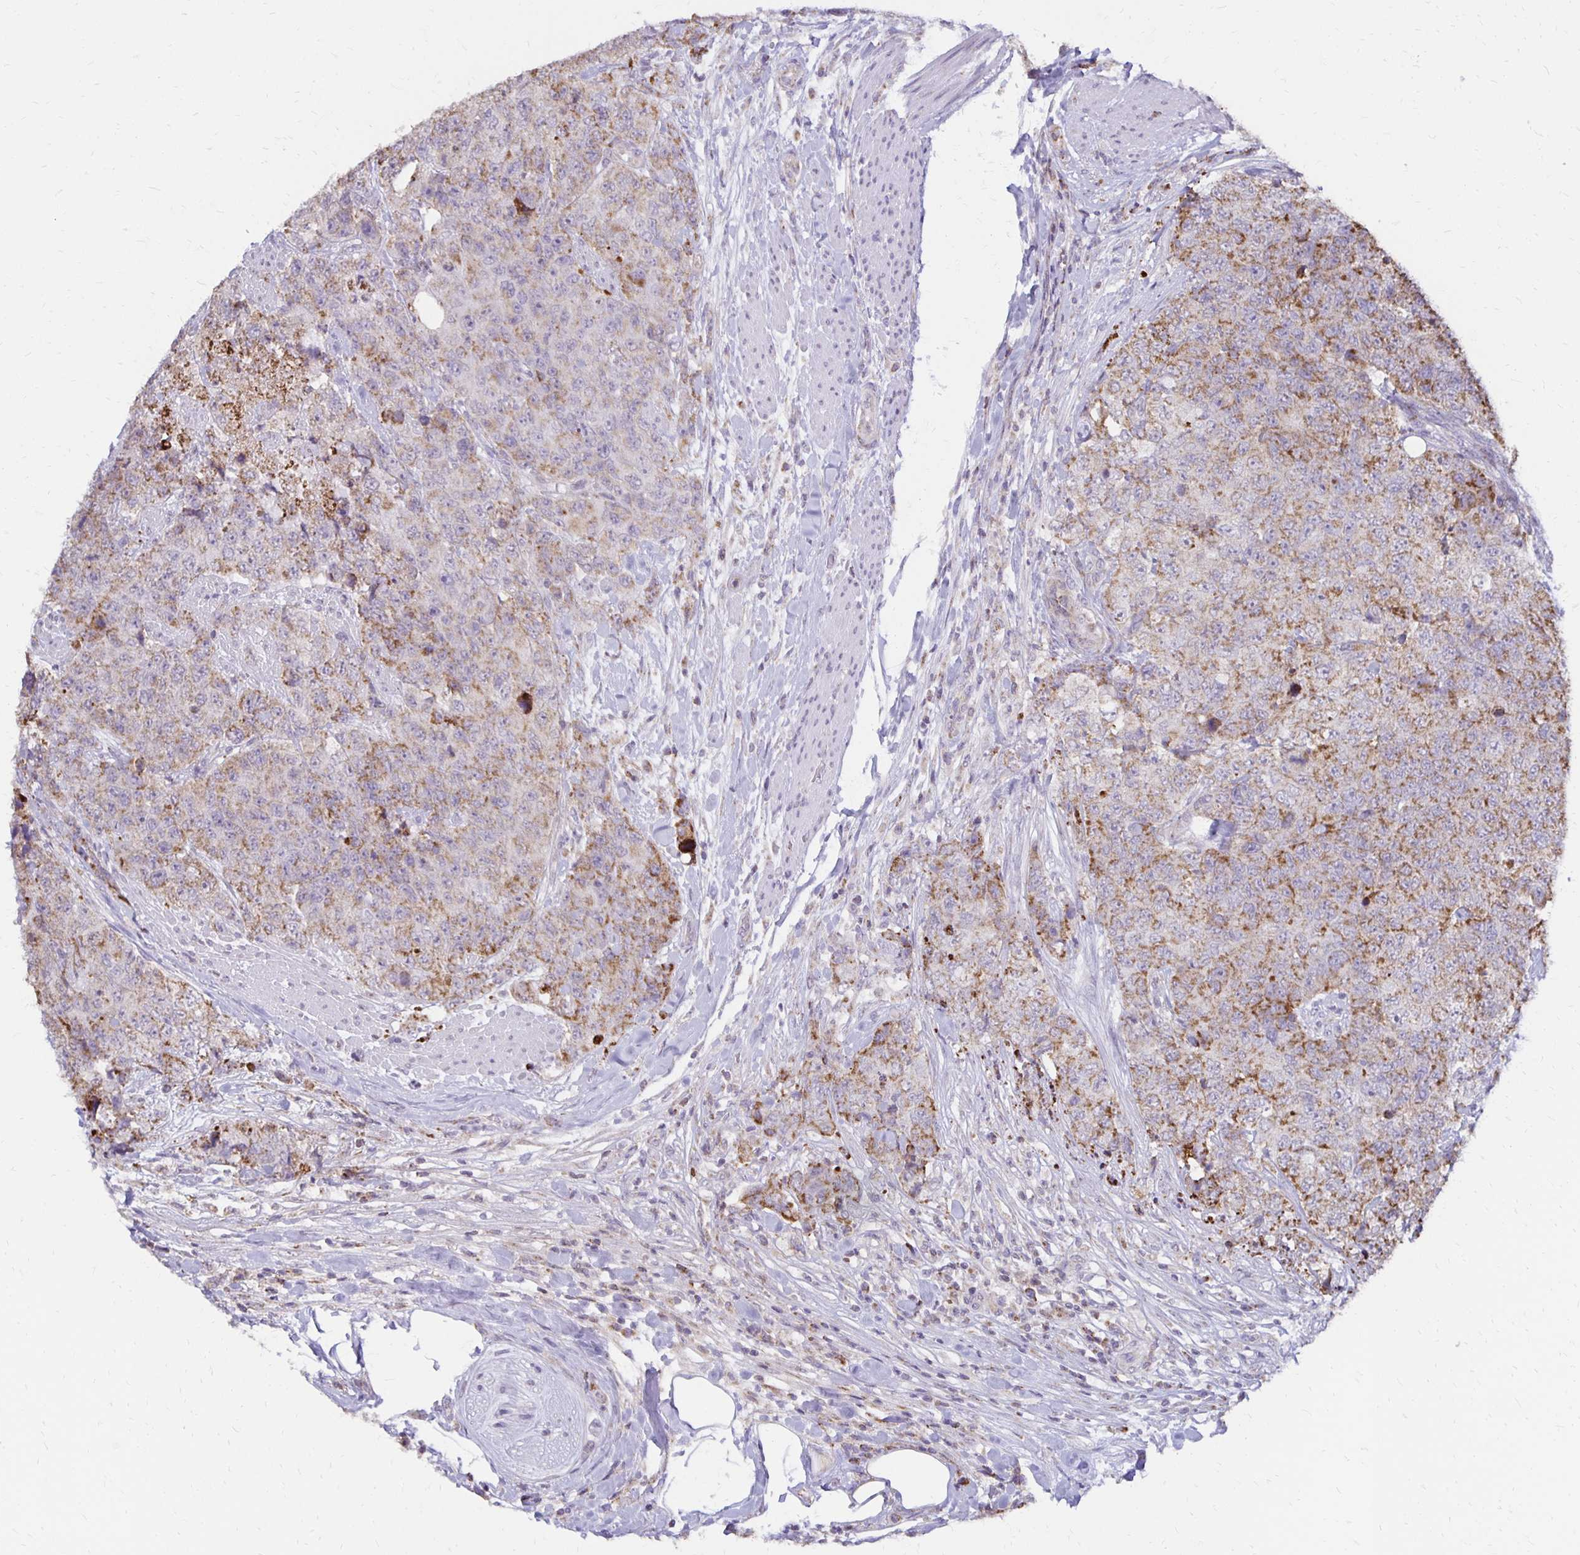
{"staining": {"intensity": "moderate", "quantity": "25%-75%", "location": "cytoplasmic/membranous"}, "tissue": "urothelial cancer", "cell_type": "Tumor cells", "image_type": "cancer", "snomed": [{"axis": "morphology", "description": "Urothelial carcinoma, High grade"}, {"axis": "topography", "description": "Urinary bladder"}], "caption": "Immunohistochemistry photomicrograph of neoplastic tissue: human urothelial cancer stained using IHC displays medium levels of moderate protein expression localized specifically in the cytoplasmic/membranous of tumor cells, appearing as a cytoplasmic/membranous brown color.", "gene": "IER3", "patient": {"sex": "female", "age": 78}}